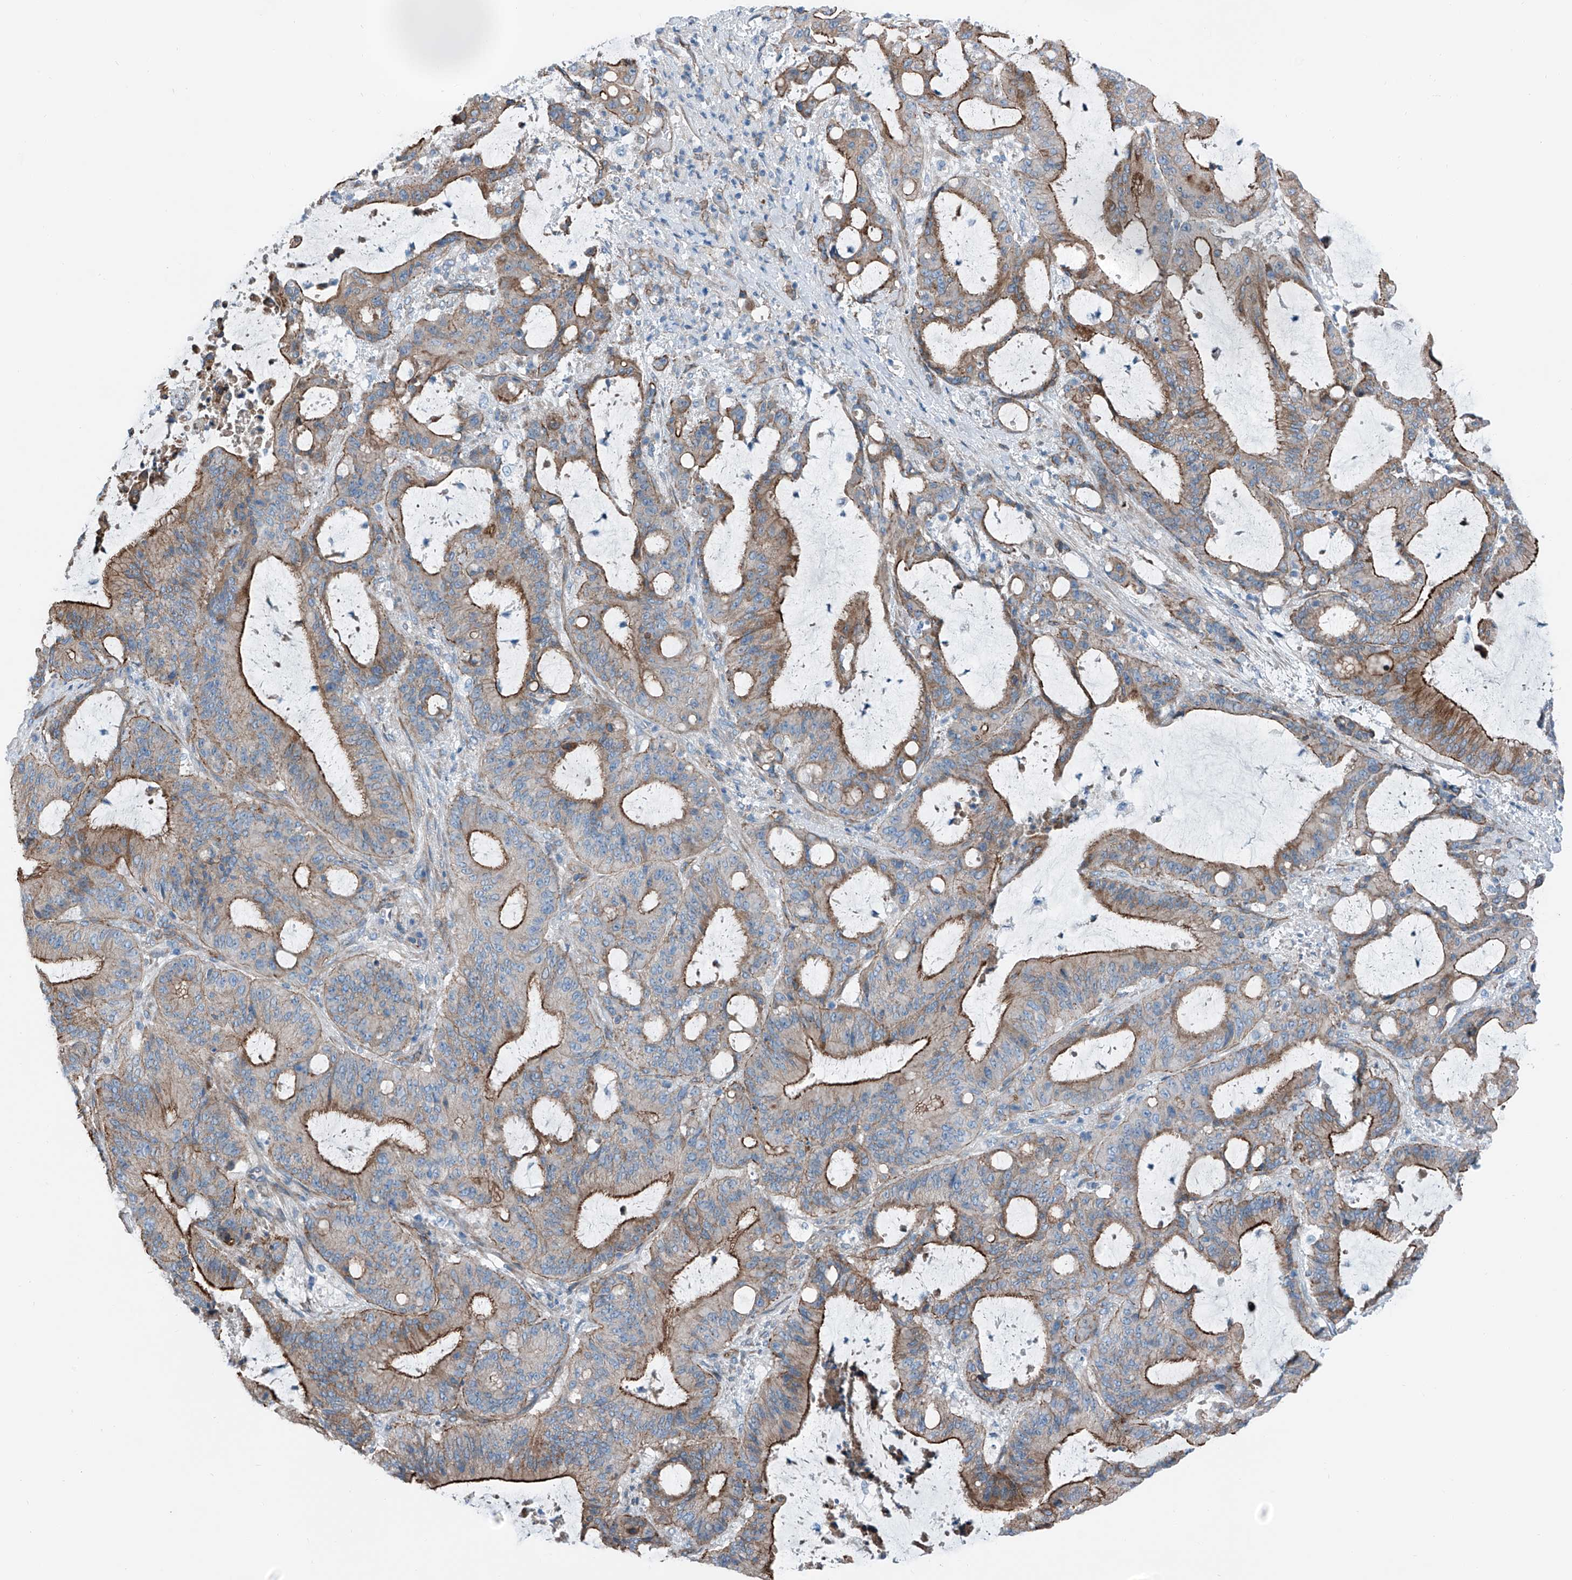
{"staining": {"intensity": "strong", "quantity": "25%-75%", "location": "cytoplasmic/membranous"}, "tissue": "liver cancer", "cell_type": "Tumor cells", "image_type": "cancer", "snomed": [{"axis": "morphology", "description": "Normal tissue, NOS"}, {"axis": "morphology", "description": "Cholangiocarcinoma"}, {"axis": "topography", "description": "Liver"}, {"axis": "topography", "description": "Peripheral nerve tissue"}], "caption": "Human liver cholangiocarcinoma stained with a protein marker shows strong staining in tumor cells.", "gene": "THEMIS2", "patient": {"sex": "female", "age": 73}}